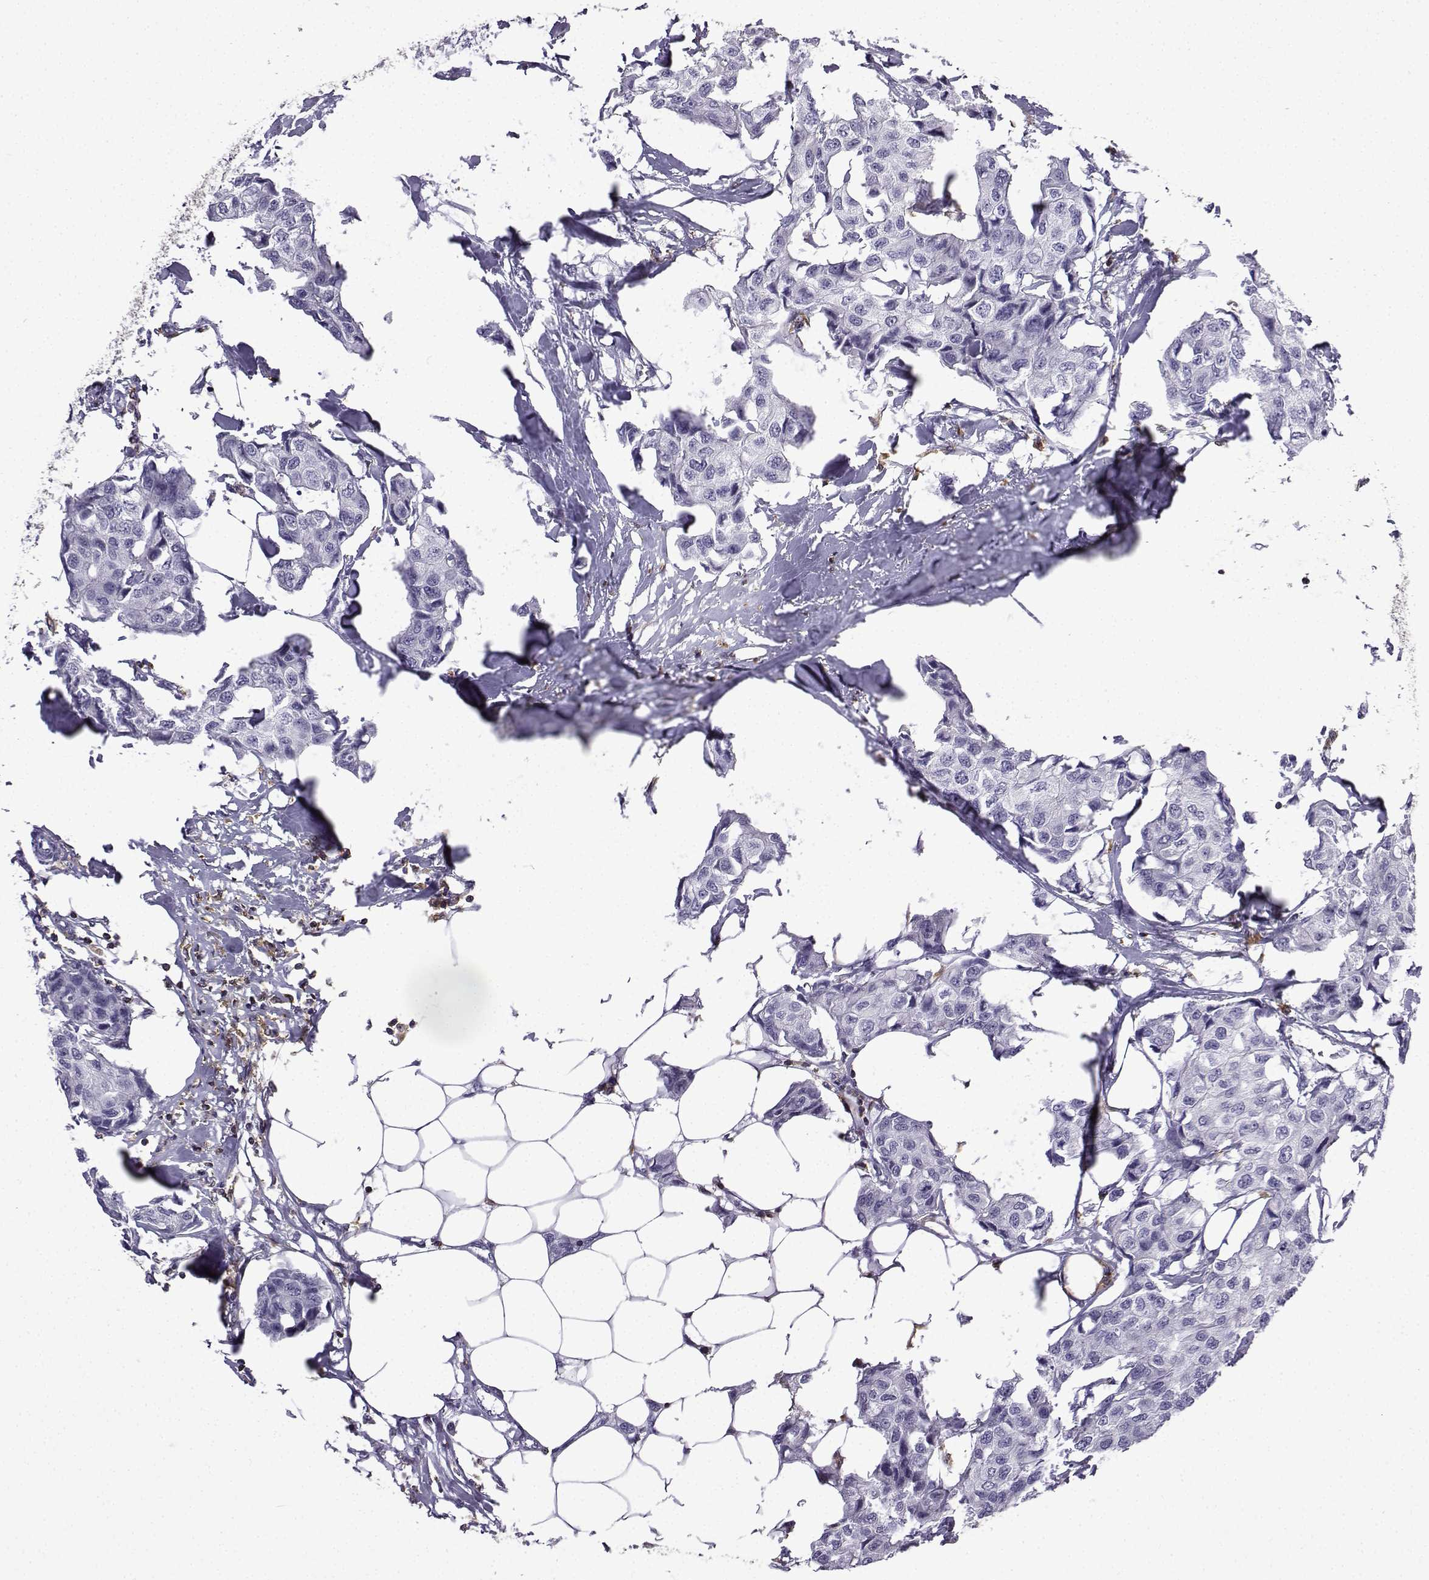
{"staining": {"intensity": "negative", "quantity": "none", "location": "none"}, "tissue": "breast cancer", "cell_type": "Tumor cells", "image_type": "cancer", "snomed": [{"axis": "morphology", "description": "Duct carcinoma"}, {"axis": "topography", "description": "Breast"}], "caption": "IHC photomicrograph of neoplastic tissue: breast intraductal carcinoma stained with DAB exhibits no significant protein staining in tumor cells. (IHC, brightfield microscopy, high magnification).", "gene": "DOCK10", "patient": {"sex": "female", "age": 80}}